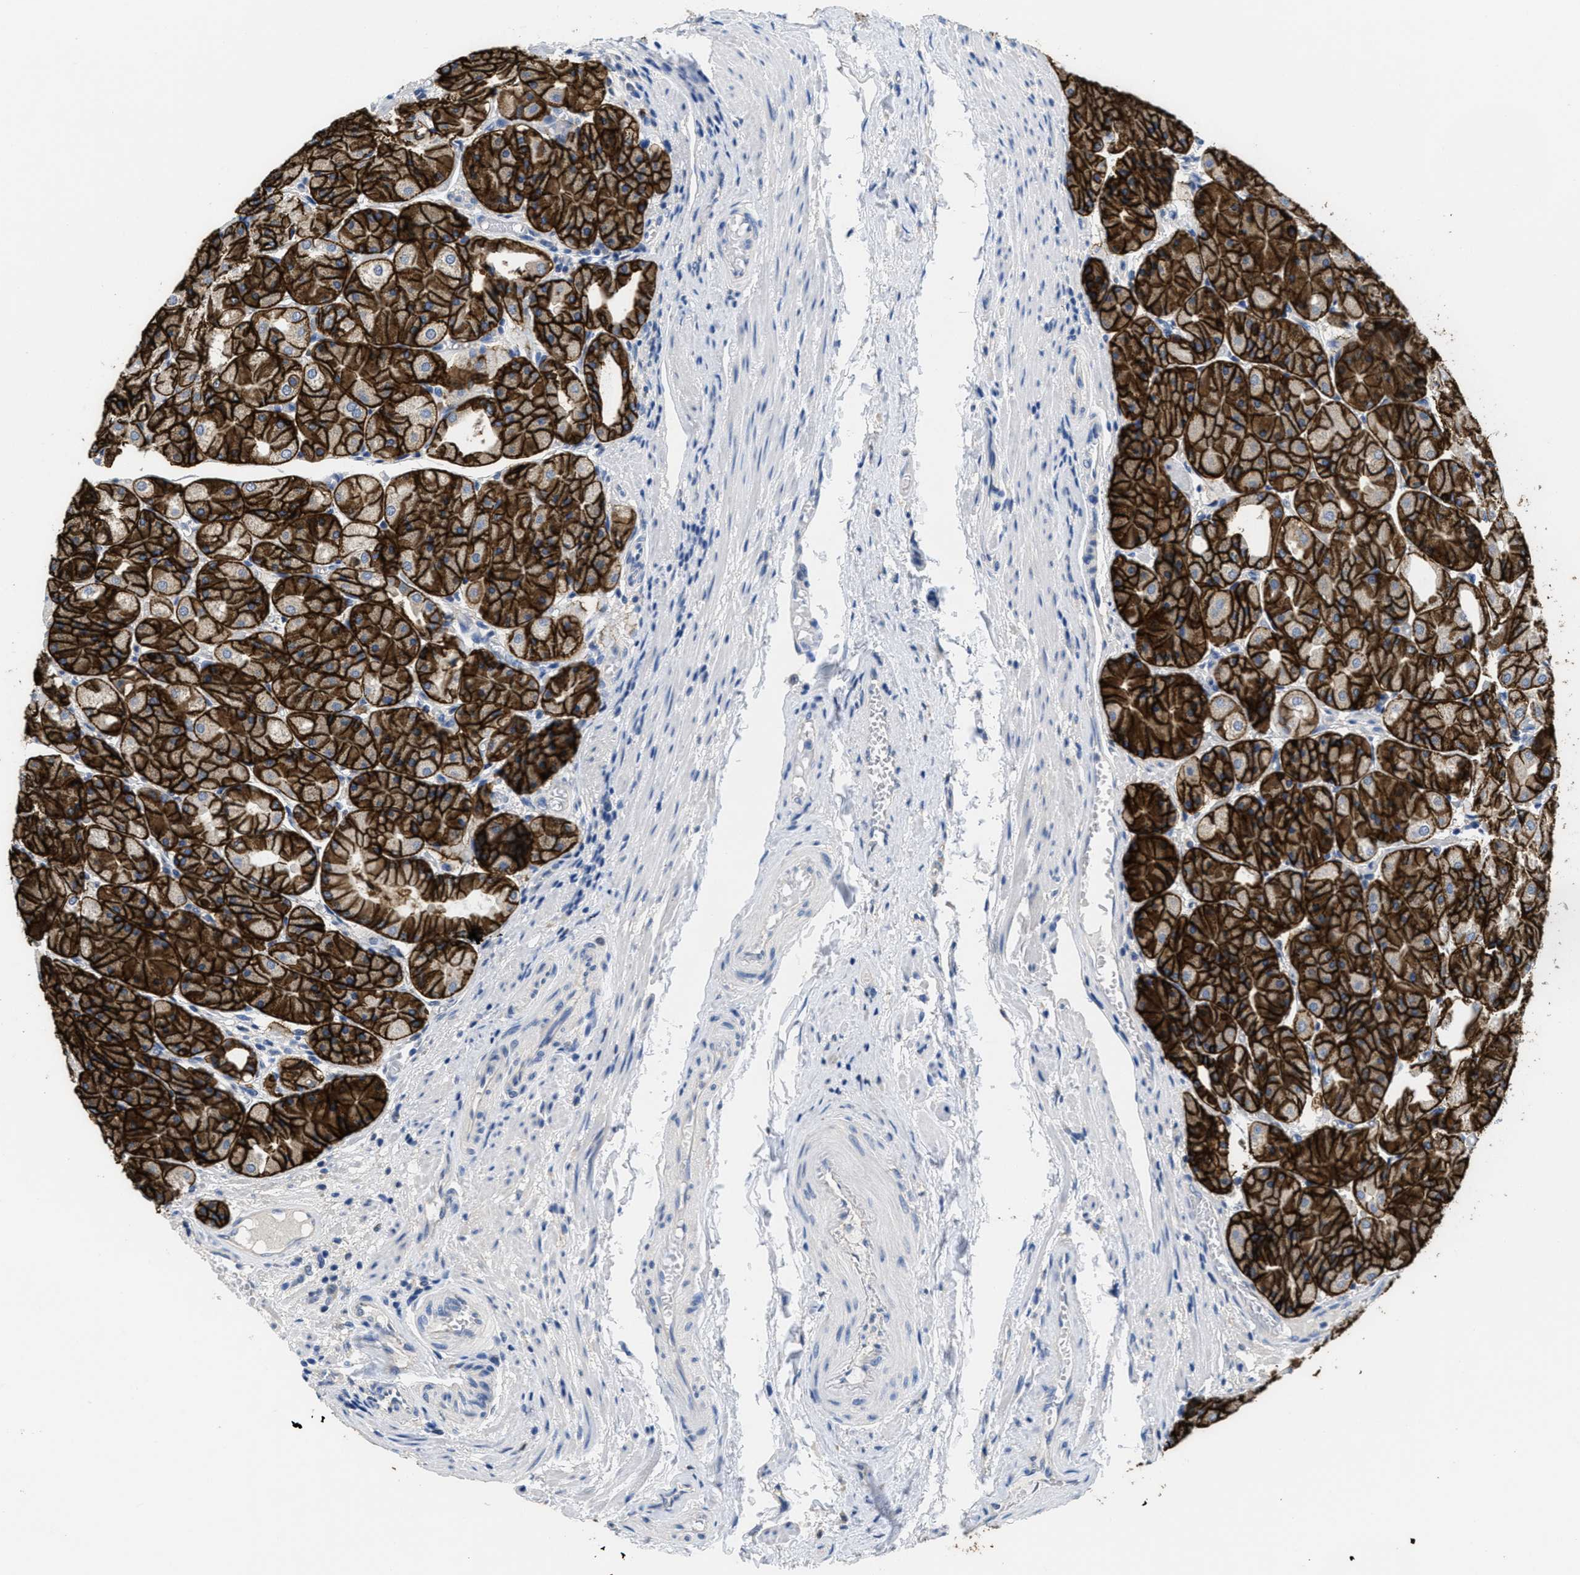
{"staining": {"intensity": "strong", "quantity": ">75%", "location": "cytoplasmic/membranous"}, "tissue": "stomach", "cell_type": "Glandular cells", "image_type": "normal", "snomed": [{"axis": "morphology", "description": "Normal tissue, NOS"}, {"axis": "topography", "description": "Stomach, upper"}], "caption": "Stomach stained with DAB immunohistochemistry shows high levels of strong cytoplasmic/membranous staining in about >75% of glandular cells.", "gene": "CA9", "patient": {"sex": "male", "age": 72}}